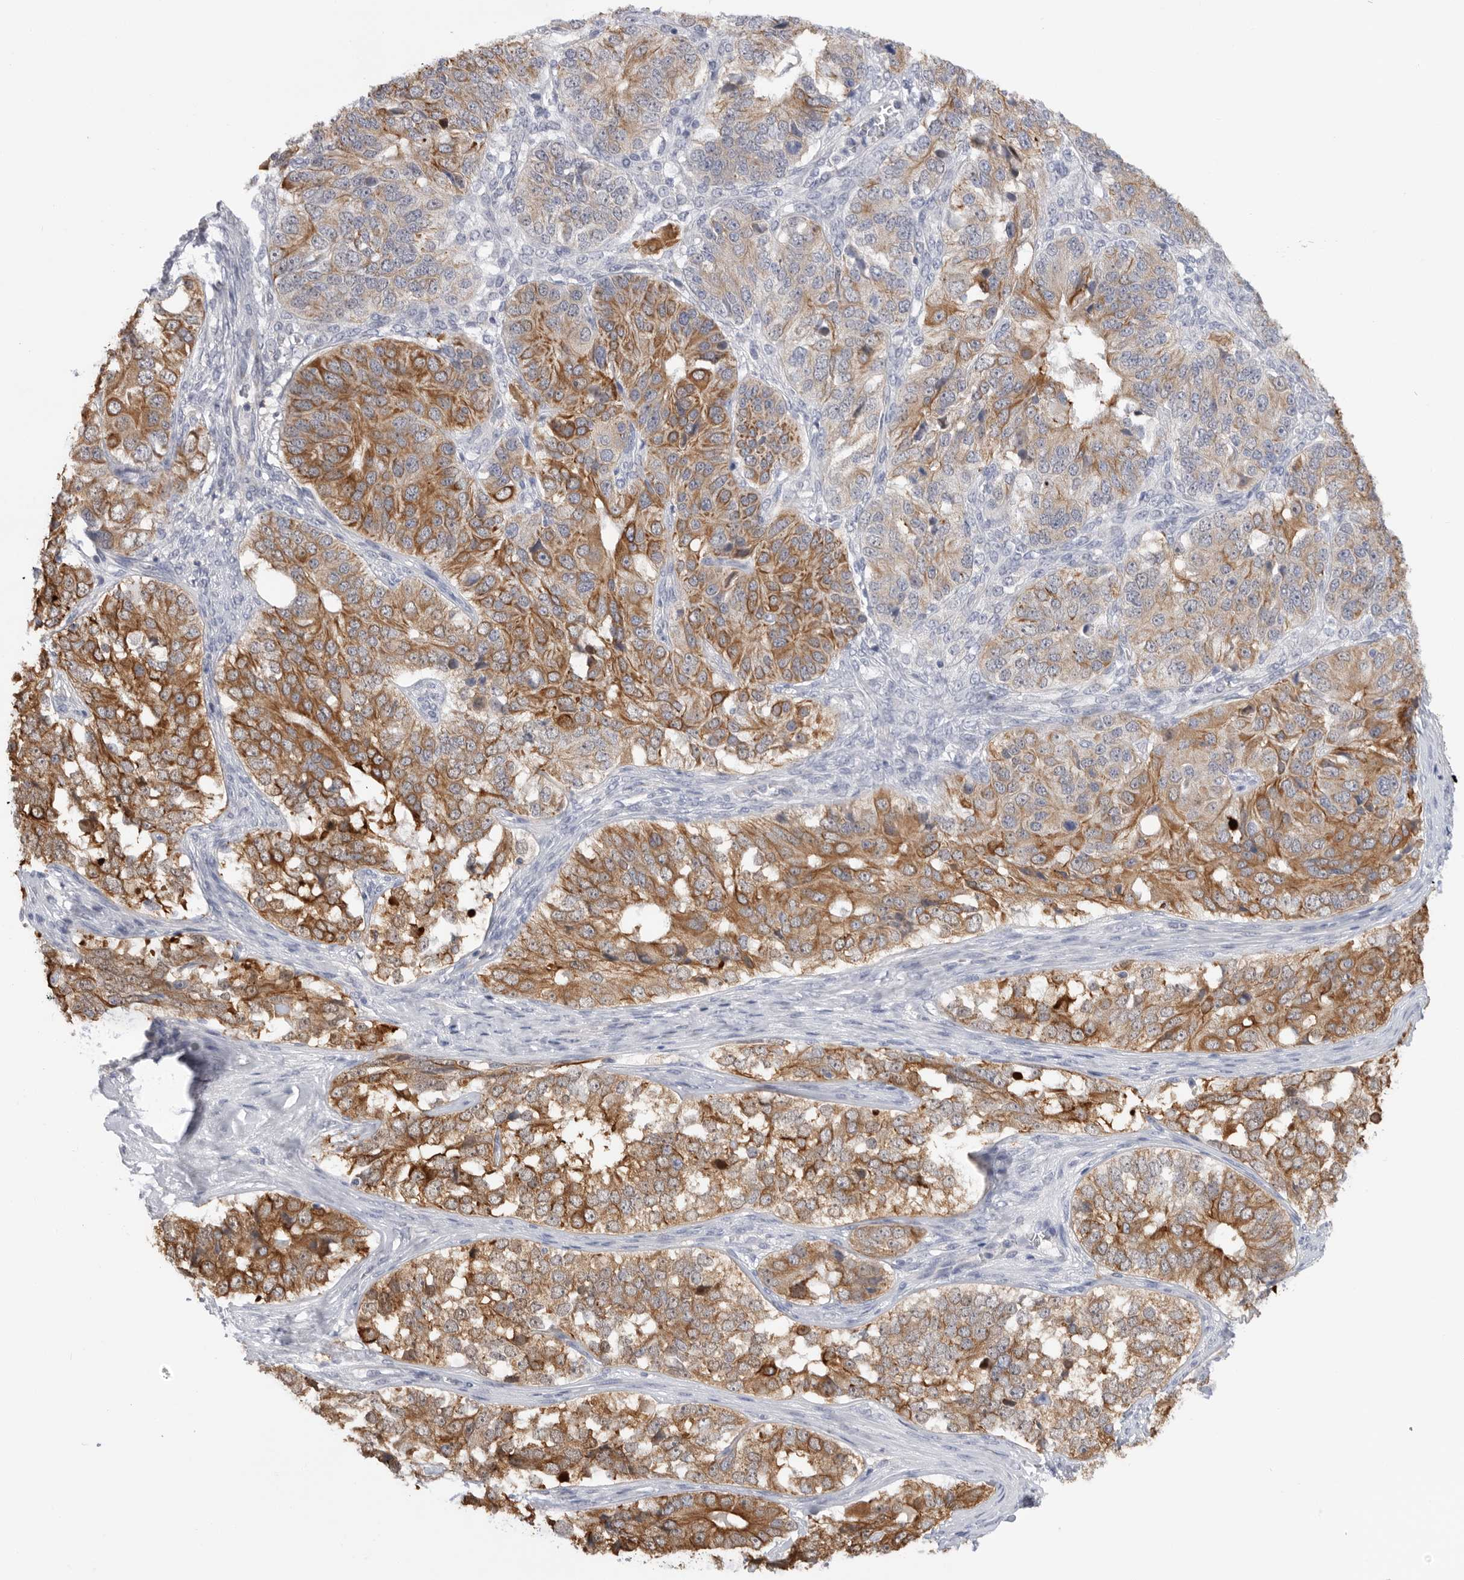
{"staining": {"intensity": "moderate", "quantity": "25%-75%", "location": "cytoplasmic/membranous"}, "tissue": "ovarian cancer", "cell_type": "Tumor cells", "image_type": "cancer", "snomed": [{"axis": "morphology", "description": "Carcinoma, endometroid"}, {"axis": "topography", "description": "Ovary"}], "caption": "Protein analysis of ovarian cancer tissue exhibits moderate cytoplasmic/membranous expression in about 25%-75% of tumor cells.", "gene": "MTFR1L", "patient": {"sex": "female", "age": 51}}